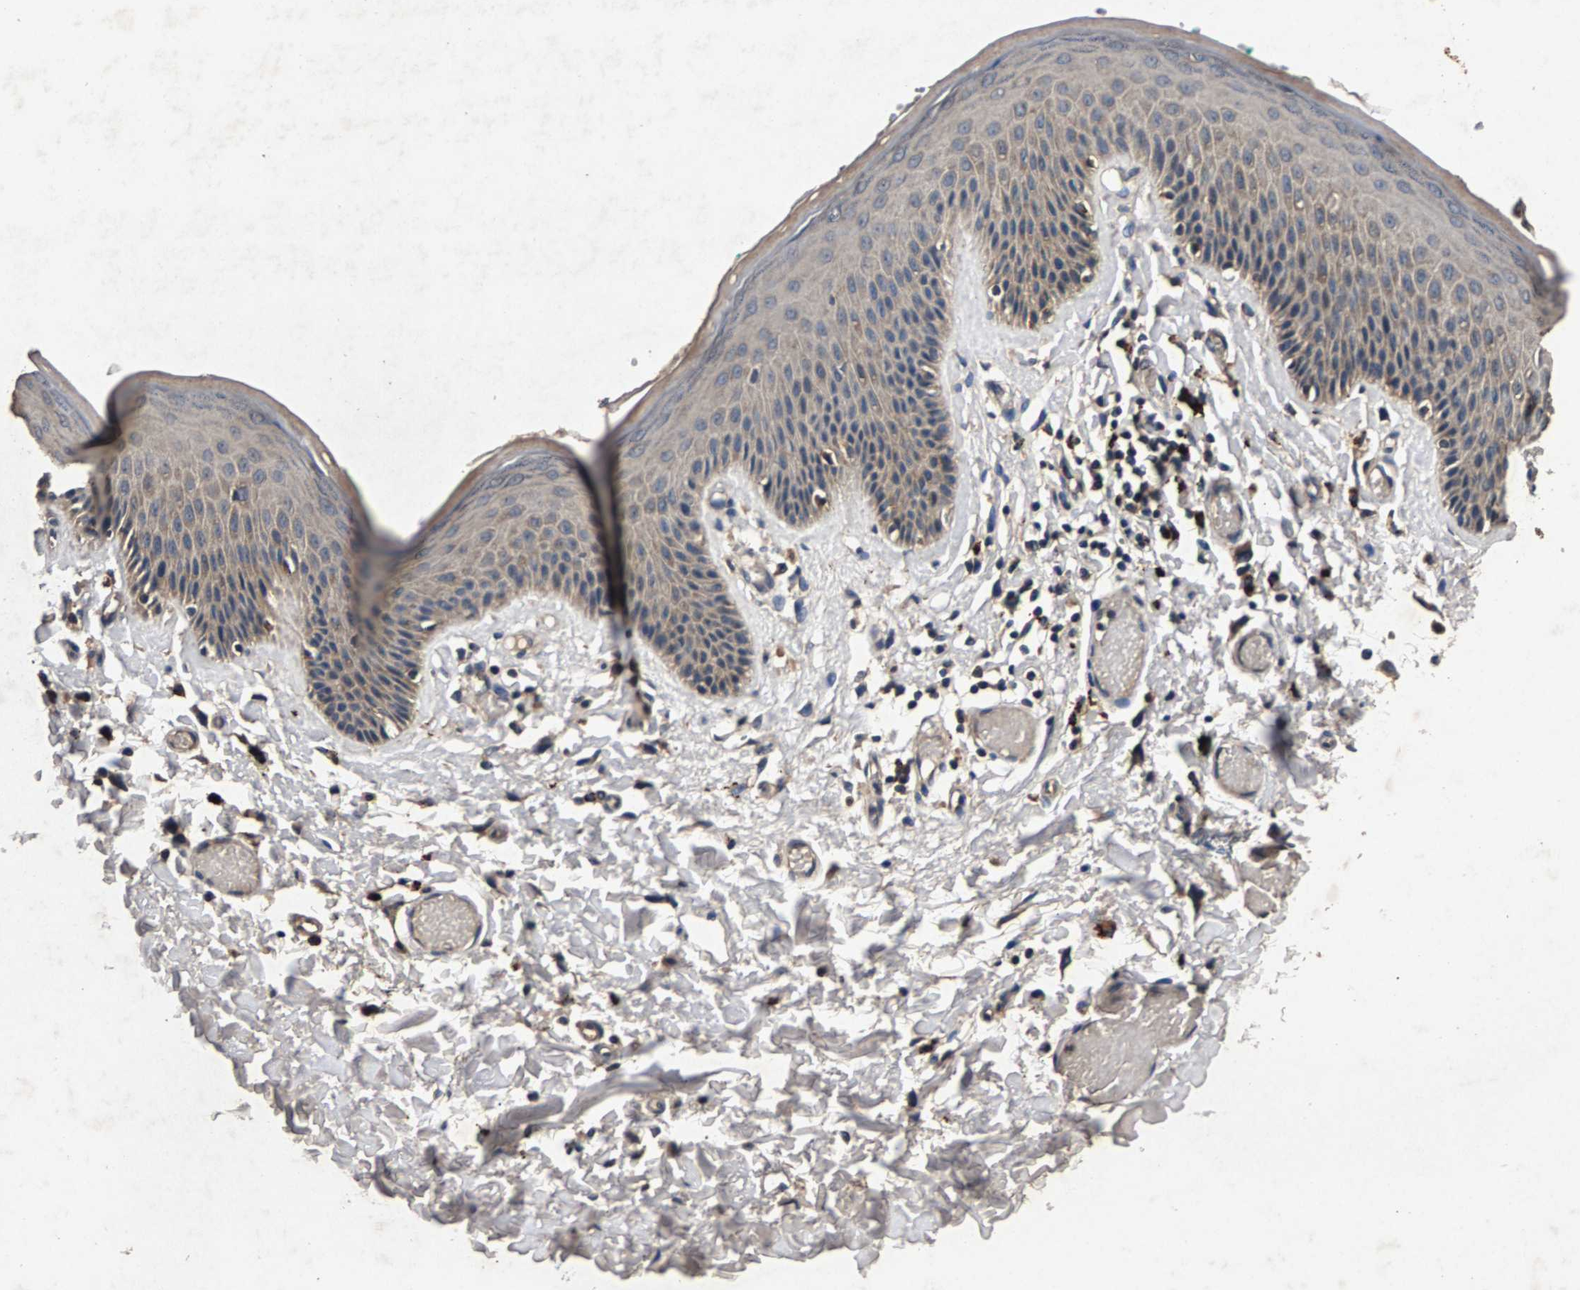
{"staining": {"intensity": "weak", "quantity": "<25%", "location": "cytoplasmic/membranous"}, "tissue": "skin", "cell_type": "Epidermal cells", "image_type": "normal", "snomed": [{"axis": "morphology", "description": "Normal tissue, NOS"}, {"axis": "topography", "description": "Vulva"}], "caption": "The immunohistochemistry (IHC) image has no significant expression in epidermal cells of skin. The staining was performed using DAB (3,3'-diaminobenzidine) to visualize the protein expression in brown, while the nuclei were stained in blue with hematoxylin (Magnification: 20x).", "gene": "PPP1CC", "patient": {"sex": "female", "age": 73}}